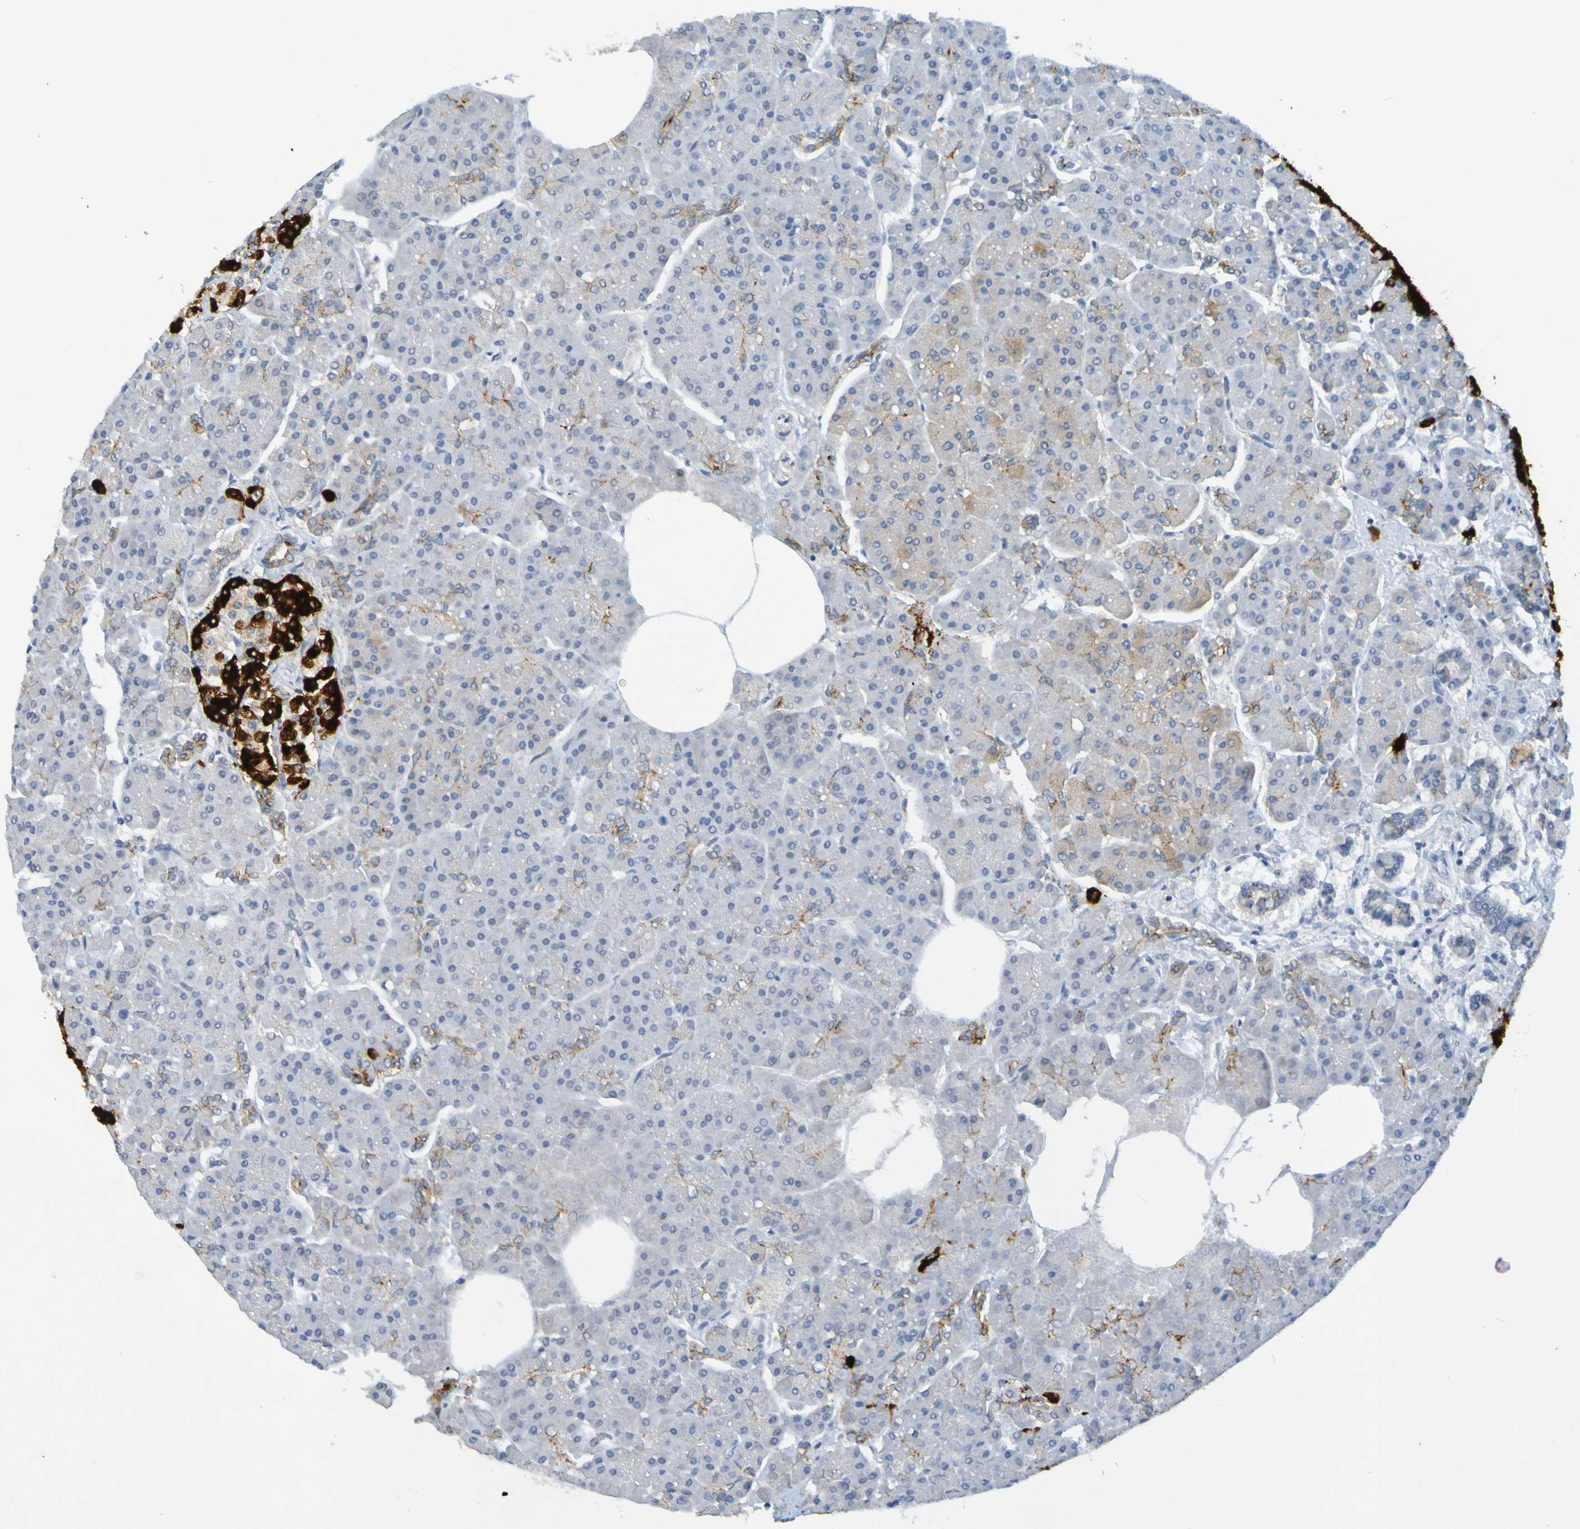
{"staining": {"intensity": "weak", "quantity": "<25%", "location": "cytoplasmic/membranous"}, "tissue": "pancreas", "cell_type": "Exocrine glandular cells", "image_type": "normal", "snomed": [{"axis": "morphology", "description": "Normal tissue, NOS"}, {"axis": "topography", "description": "Pancreas"}], "caption": "The photomicrograph exhibits no significant positivity in exocrine glandular cells of pancreas. Nuclei are stained in blue.", "gene": "IL10", "patient": {"sex": "female", "age": 70}}